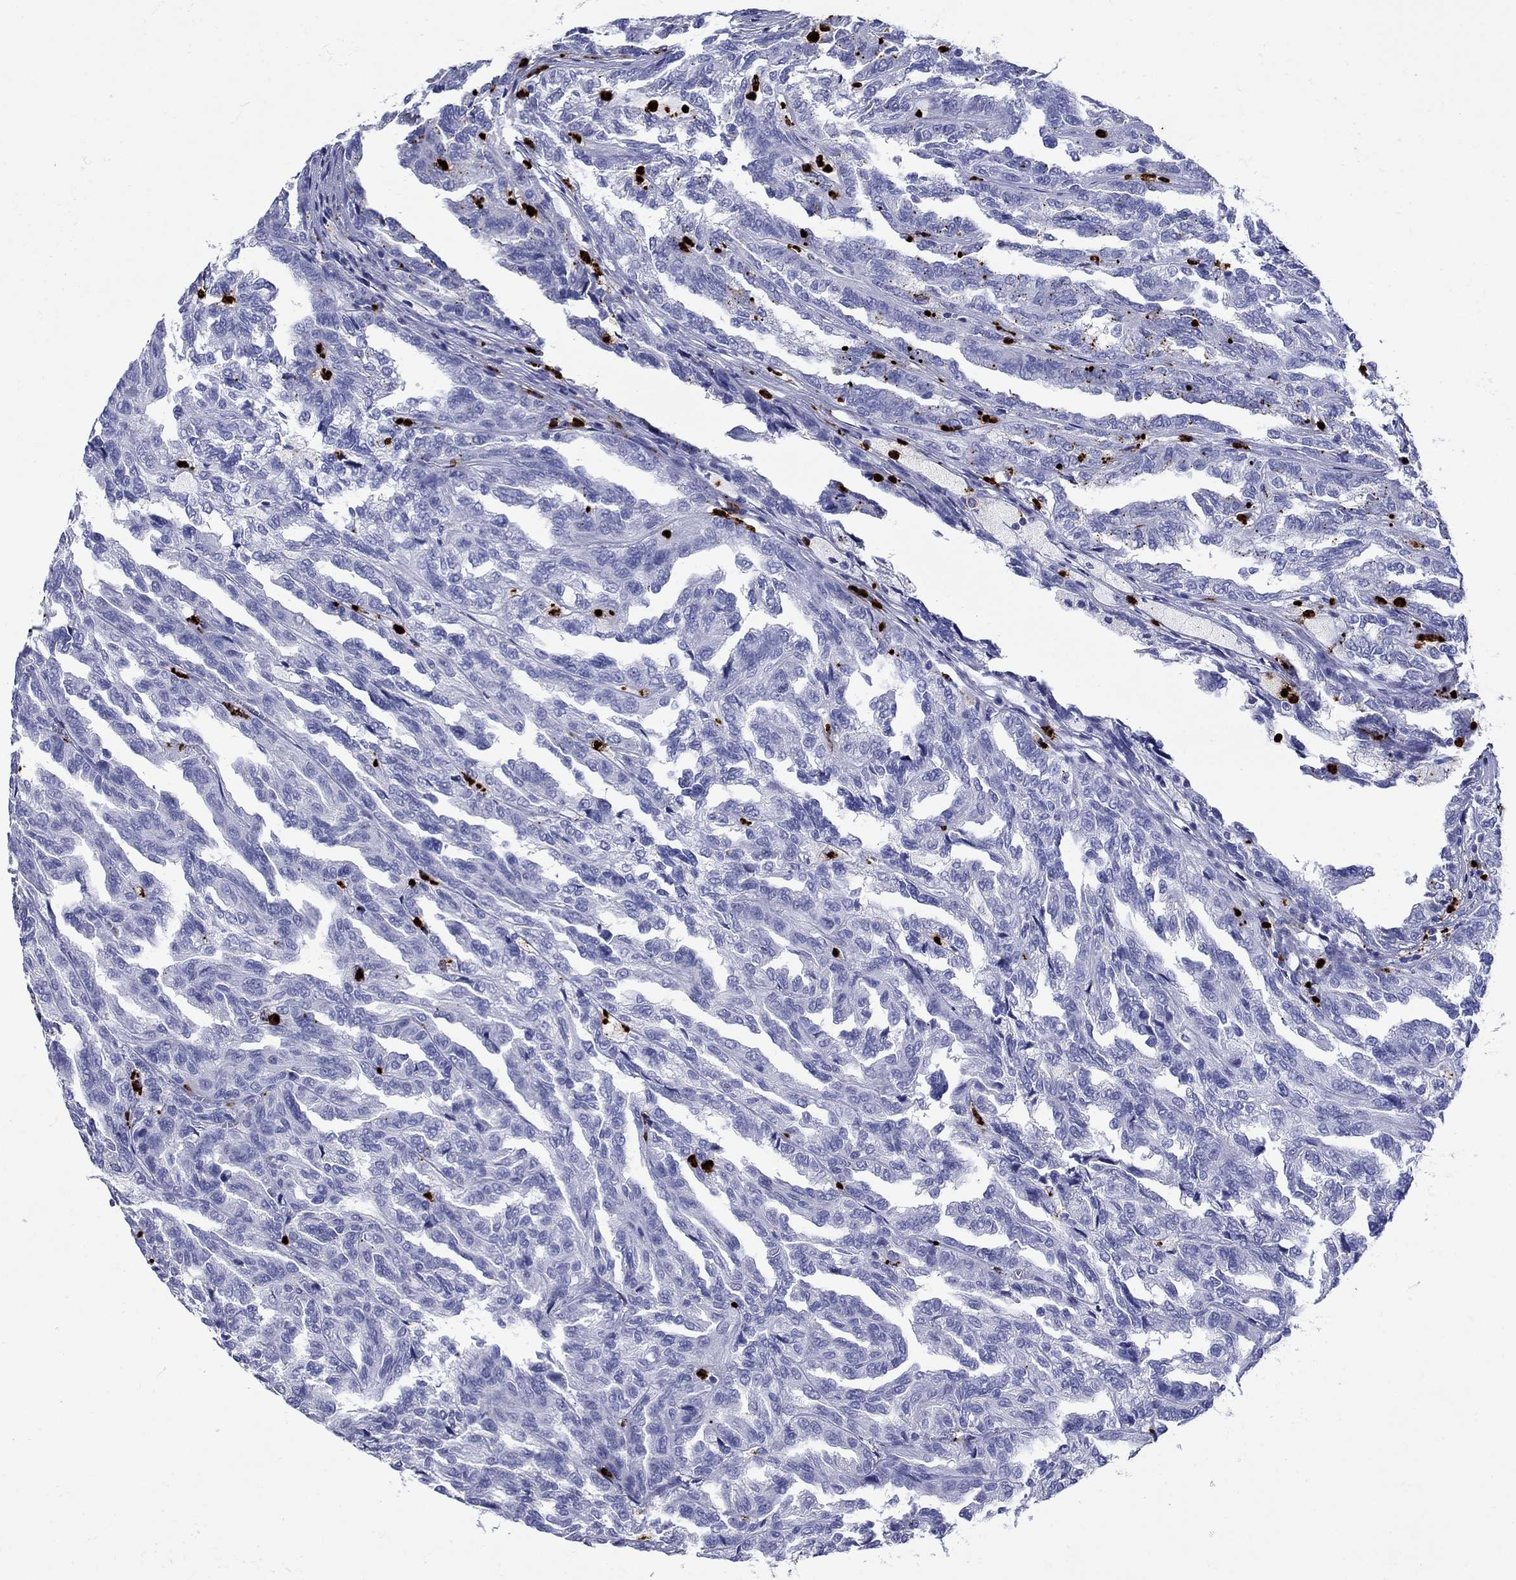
{"staining": {"intensity": "negative", "quantity": "none", "location": "none"}, "tissue": "renal cancer", "cell_type": "Tumor cells", "image_type": "cancer", "snomed": [{"axis": "morphology", "description": "Adenocarcinoma, NOS"}, {"axis": "topography", "description": "Kidney"}], "caption": "Adenocarcinoma (renal) was stained to show a protein in brown. There is no significant positivity in tumor cells.", "gene": "AZU1", "patient": {"sex": "male", "age": 79}}